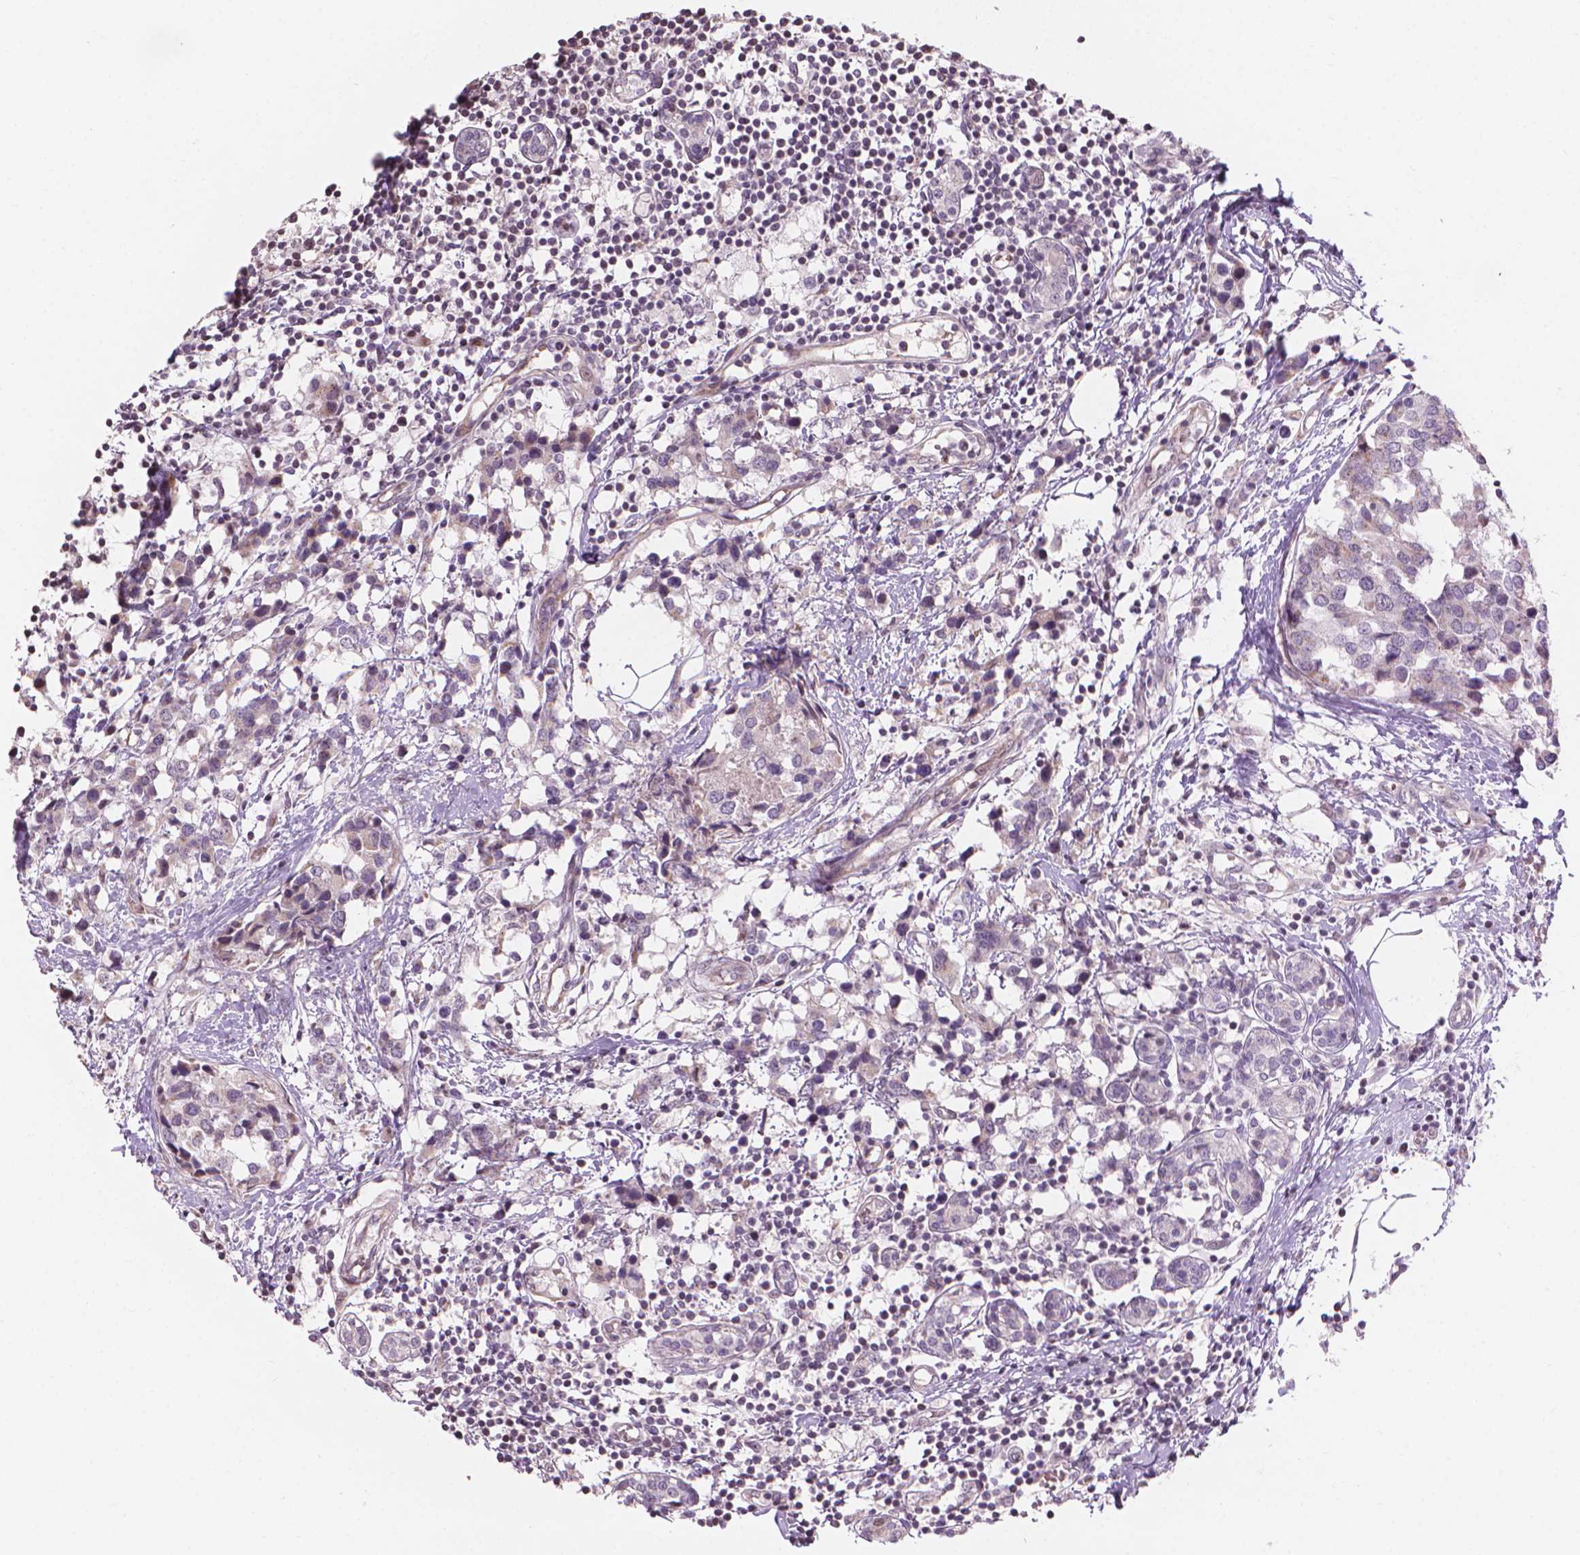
{"staining": {"intensity": "negative", "quantity": "none", "location": "none"}, "tissue": "breast cancer", "cell_type": "Tumor cells", "image_type": "cancer", "snomed": [{"axis": "morphology", "description": "Lobular carcinoma"}, {"axis": "topography", "description": "Breast"}], "caption": "Breast cancer (lobular carcinoma) was stained to show a protein in brown. There is no significant expression in tumor cells.", "gene": "IFFO1", "patient": {"sex": "female", "age": 59}}